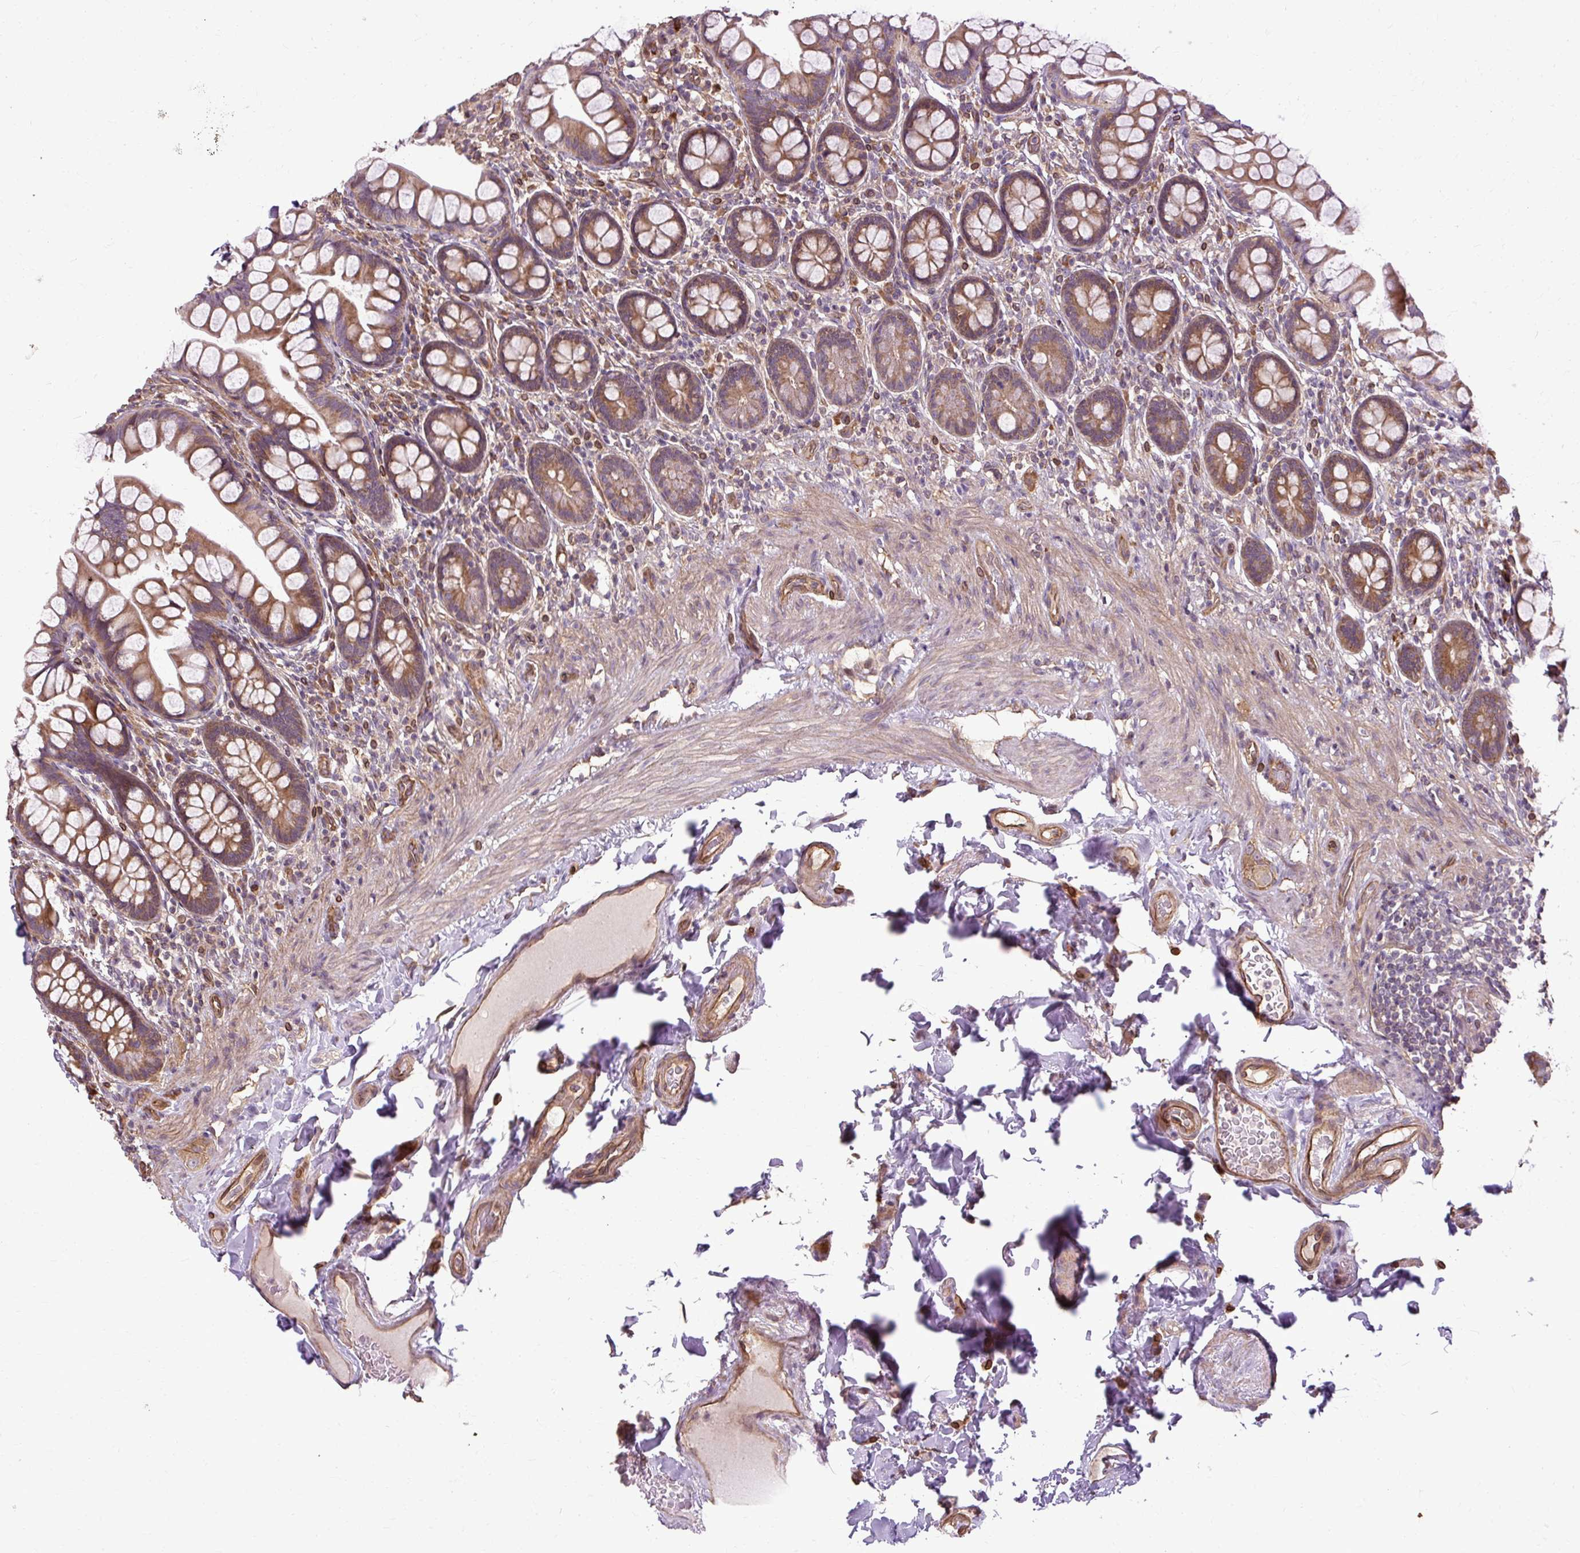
{"staining": {"intensity": "moderate", "quantity": ">75%", "location": "cytoplasmic/membranous"}, "tissue": "small intestine", "cell_type": "Glandular cells", "image_type": "normal", "snomed": [{"axis": "morphology", "description": "Normal tissue, NOS"}, {"axis": "topography", "description": "Small intestine"}], "caption": "Protein staining of unremarkable small intestine displays moderate cytoplasmic/membranous expression in approximately >75% of glandular cells. (Stains: DAB in brown, nuclei in blue, Microscopy: brightfield microscopy at high magnification).", "gene": "FLRT1", "patient": {"sex": "male", "age": 70}}